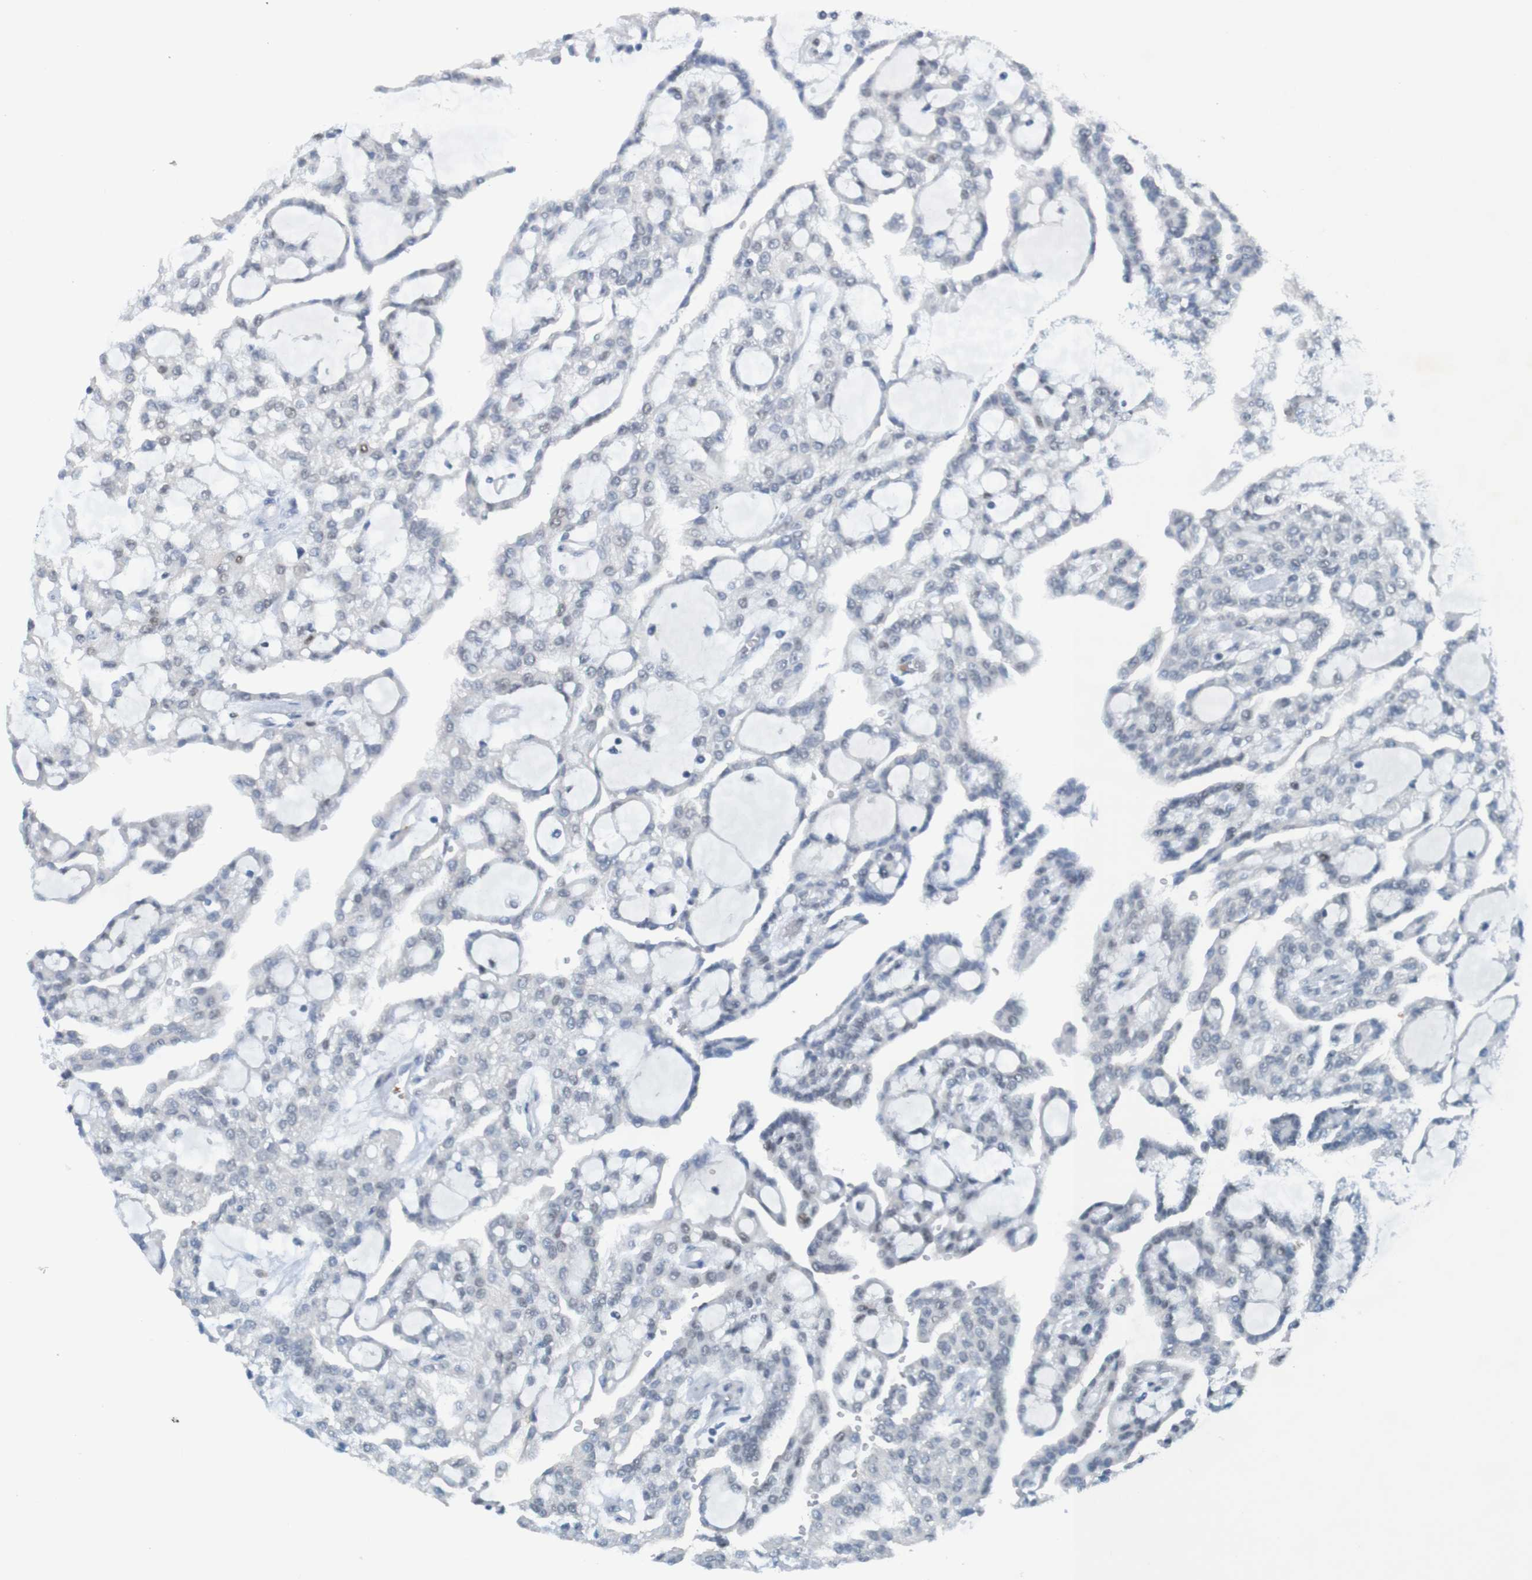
{"staining": {"intensity": "negative", "quantity": "none", "location": "none"}, "tissue": "renal cancer", "cell_type": "Tumor cells", "image_type": "cancer", "snomed": [{"axis": "morphology", "description": "Adenocarcinoma, NOS"}, {"axis": "topography", "description": "Kidney"}], "caption": "Tumor cells are negative for brown protein staining in renal adenocarcinoma.", "gene": "USP36", "patient": {"sex": "male", "age": 63}}